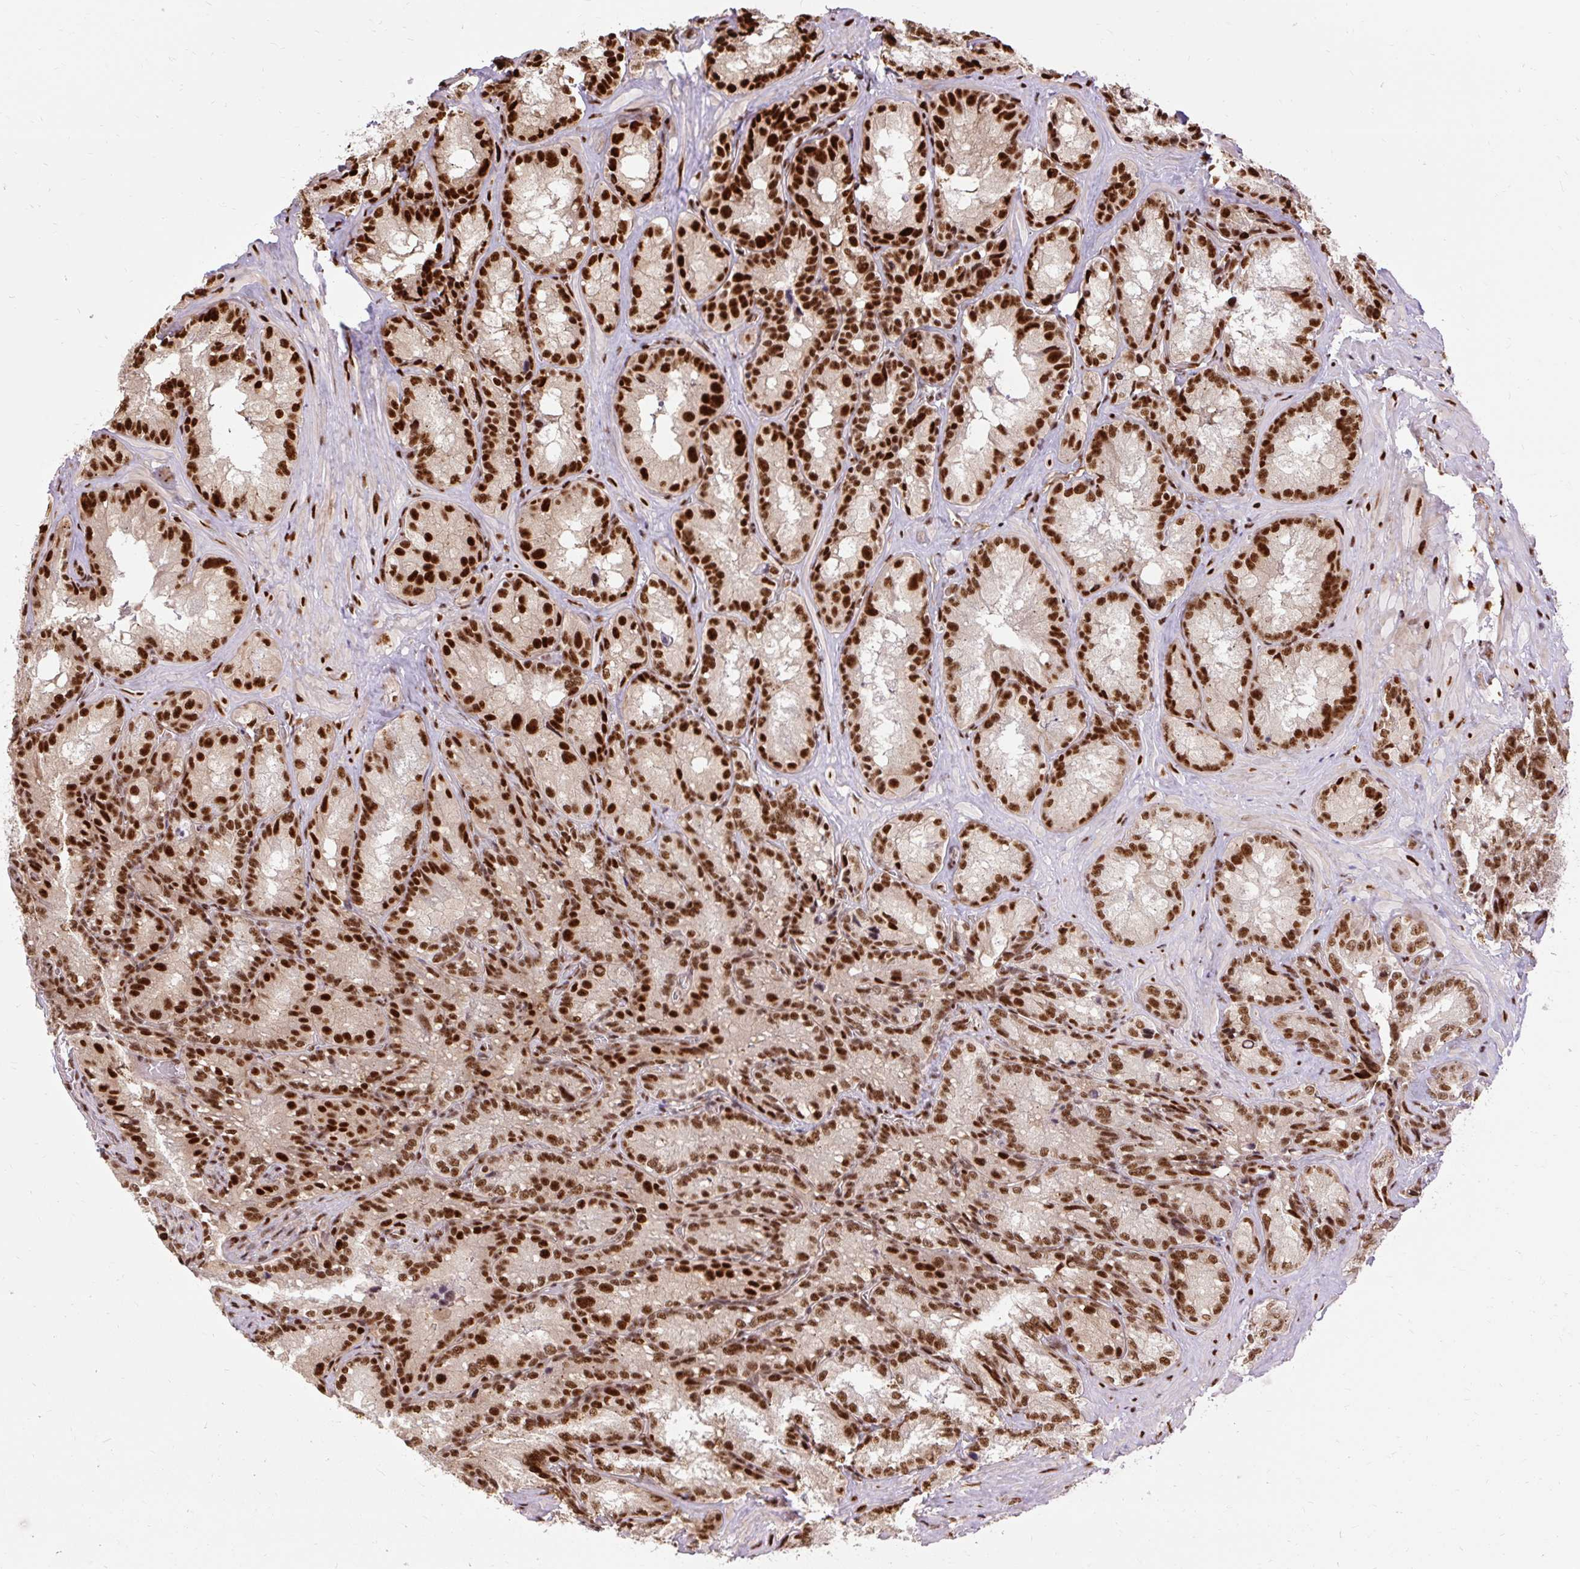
{"staining": {"intensity": "strong", "quantity": ">75%", "location": "nuclear"}, "tissue": "seminal vesicle", "cell_type": "Glandular cells", "image_type": "normal", "snomed": [{"axis": "morphology", "description": "Normal tissue, NOS"}, {"axis": "topography", "description": "Seminal veicle"}], "caption": "Seminal vesicle stained for a protein demonstrates strong nuclear positivity in glandular cells. (brown staining indicates protein expression, while blue staining denotes nuclei).", "gene": "MECOM", "patient": {"sex": "male", "age": 47}}